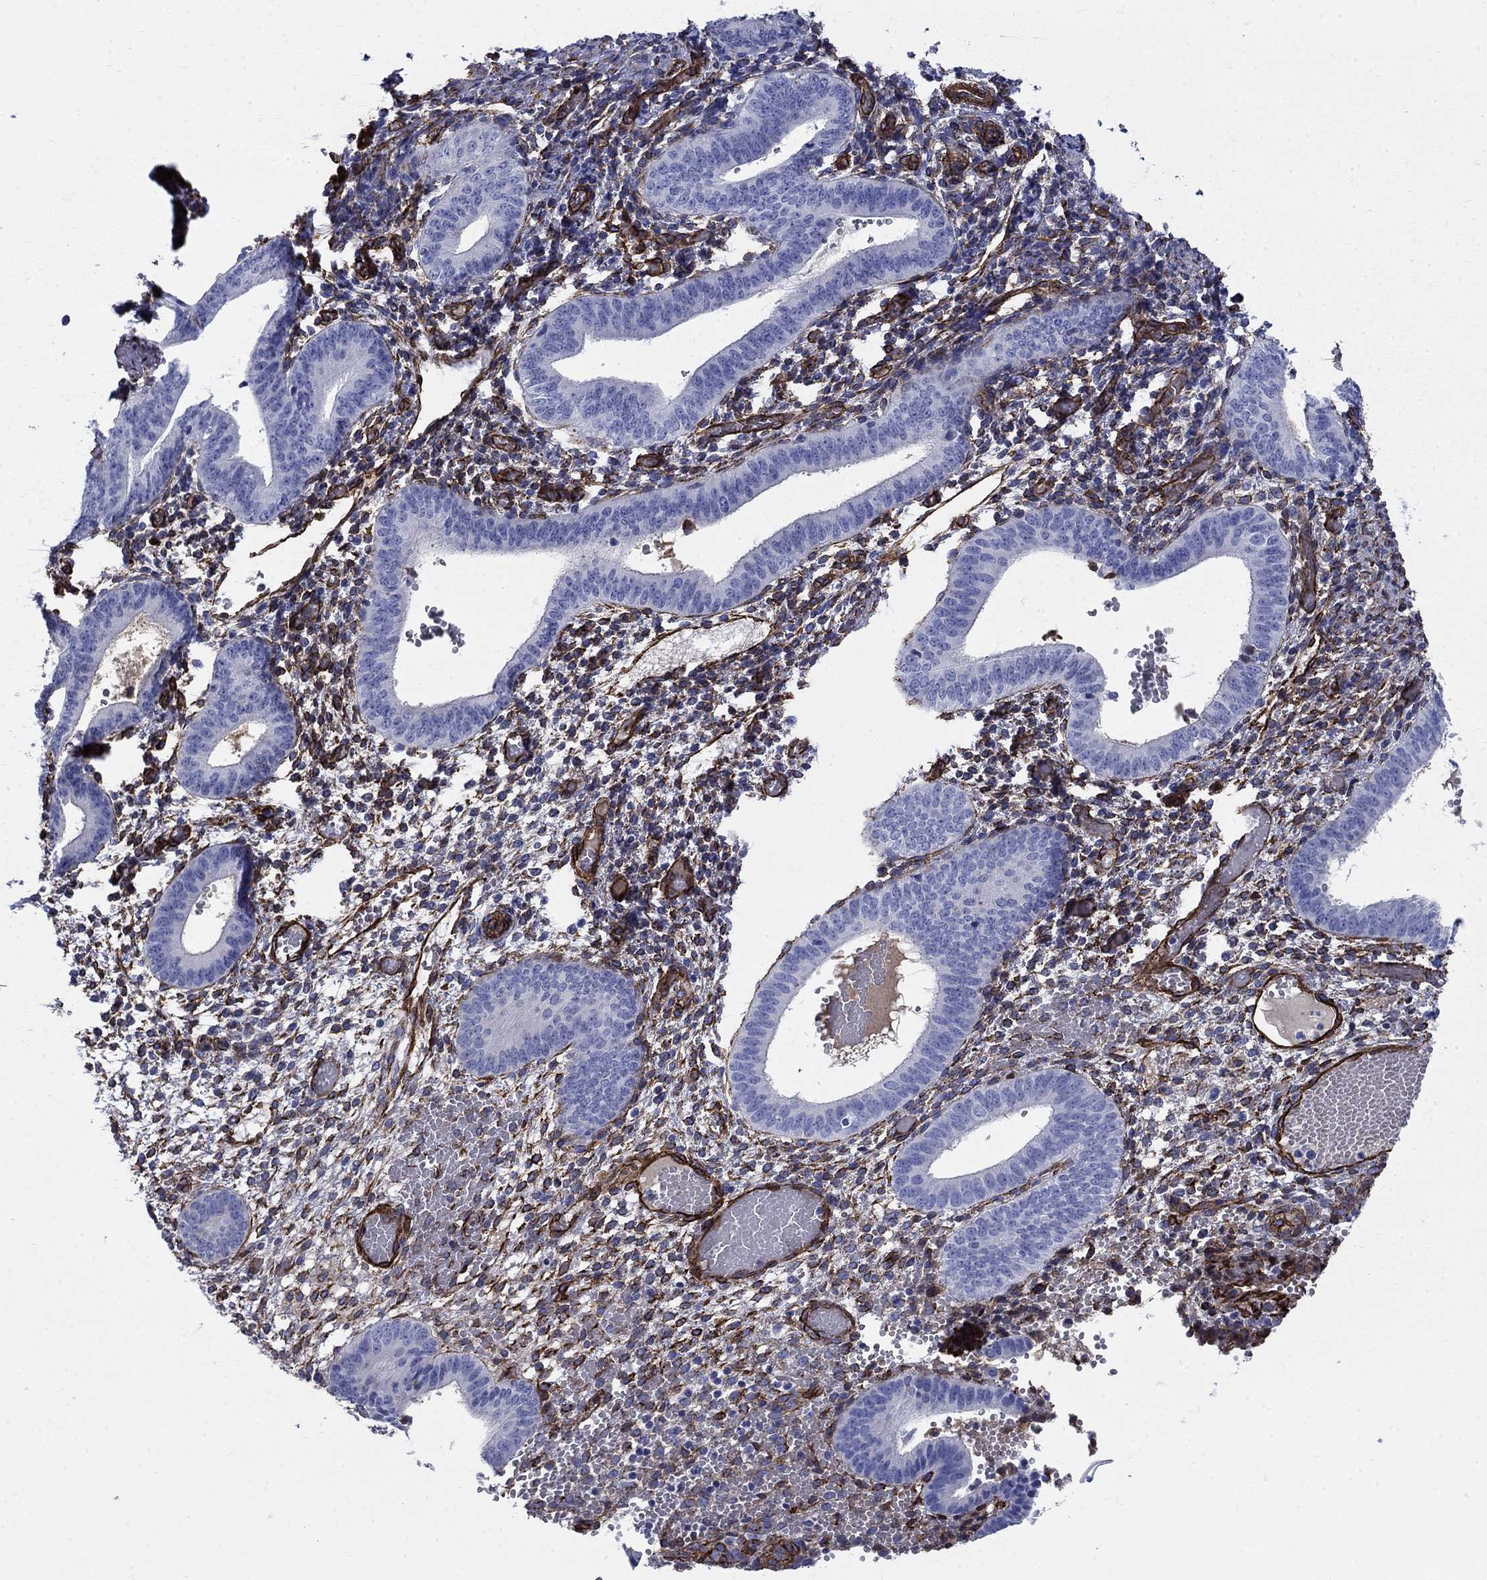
{"staining": {"intensity": "negative", "quantity": "none", "location": "none"}, "tissue": "endometrium", "cell_type": "Cells in endometrial stroma", "image_type": "normal", "snomed": [{"axis": "morphology", "description": "Normal tissue, NOS"}, {"axis": "topography", "description": "Endometrium"}], "caption": "Immunohistochemistry (IHC) image of normal endometrium stained for a protein (brown), which demonstrates no expression in cells in endometrial stroma. The staining is performed using DAB brown chromogen with nuclei counter-stained in using hematoxylin.", "gene": "VTN", "patient": {"sex": "female", "age": 42}}